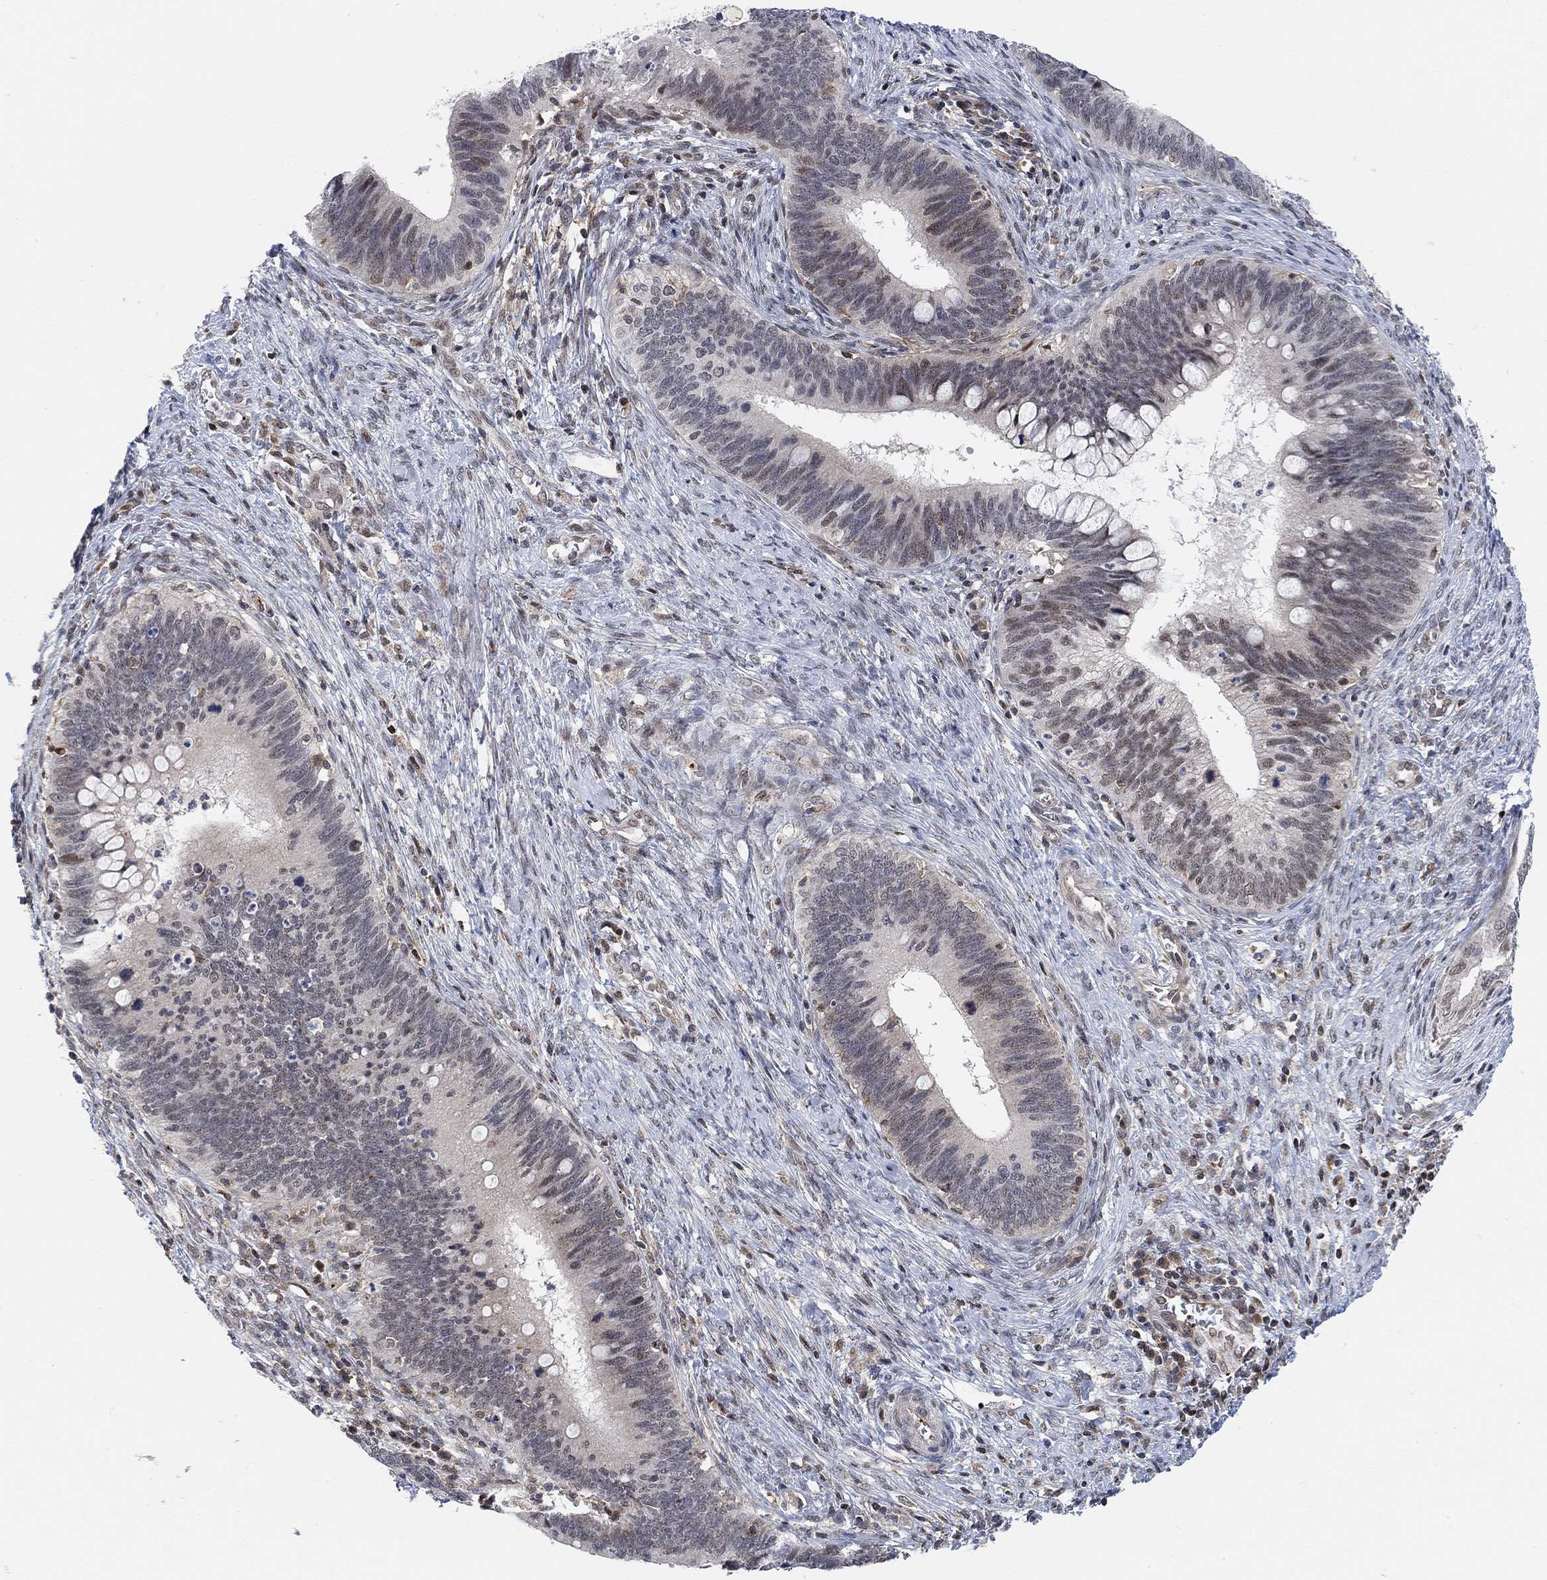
{"staining": {"intensity": "weak", "quantity": "<25%", "location": "nuclear"}, "tissue": "cervical cancer", "cell_type": "Tumor cells", "image_type": "cancer", "snomed": [{"axis": "morphology", "description": "Adenocarcinoma, NOS"}, {"axis": "topography", "description": "Cervix"}], "caption": "Tumor cells are negative for protein expression in human adenocarcinoma (cervical). (DAB immunohistochemistry visualized using brightfield microscopy, high magnification).", "gene": "PWWP2B", "patient": {"sex": "female", "age": 42}}